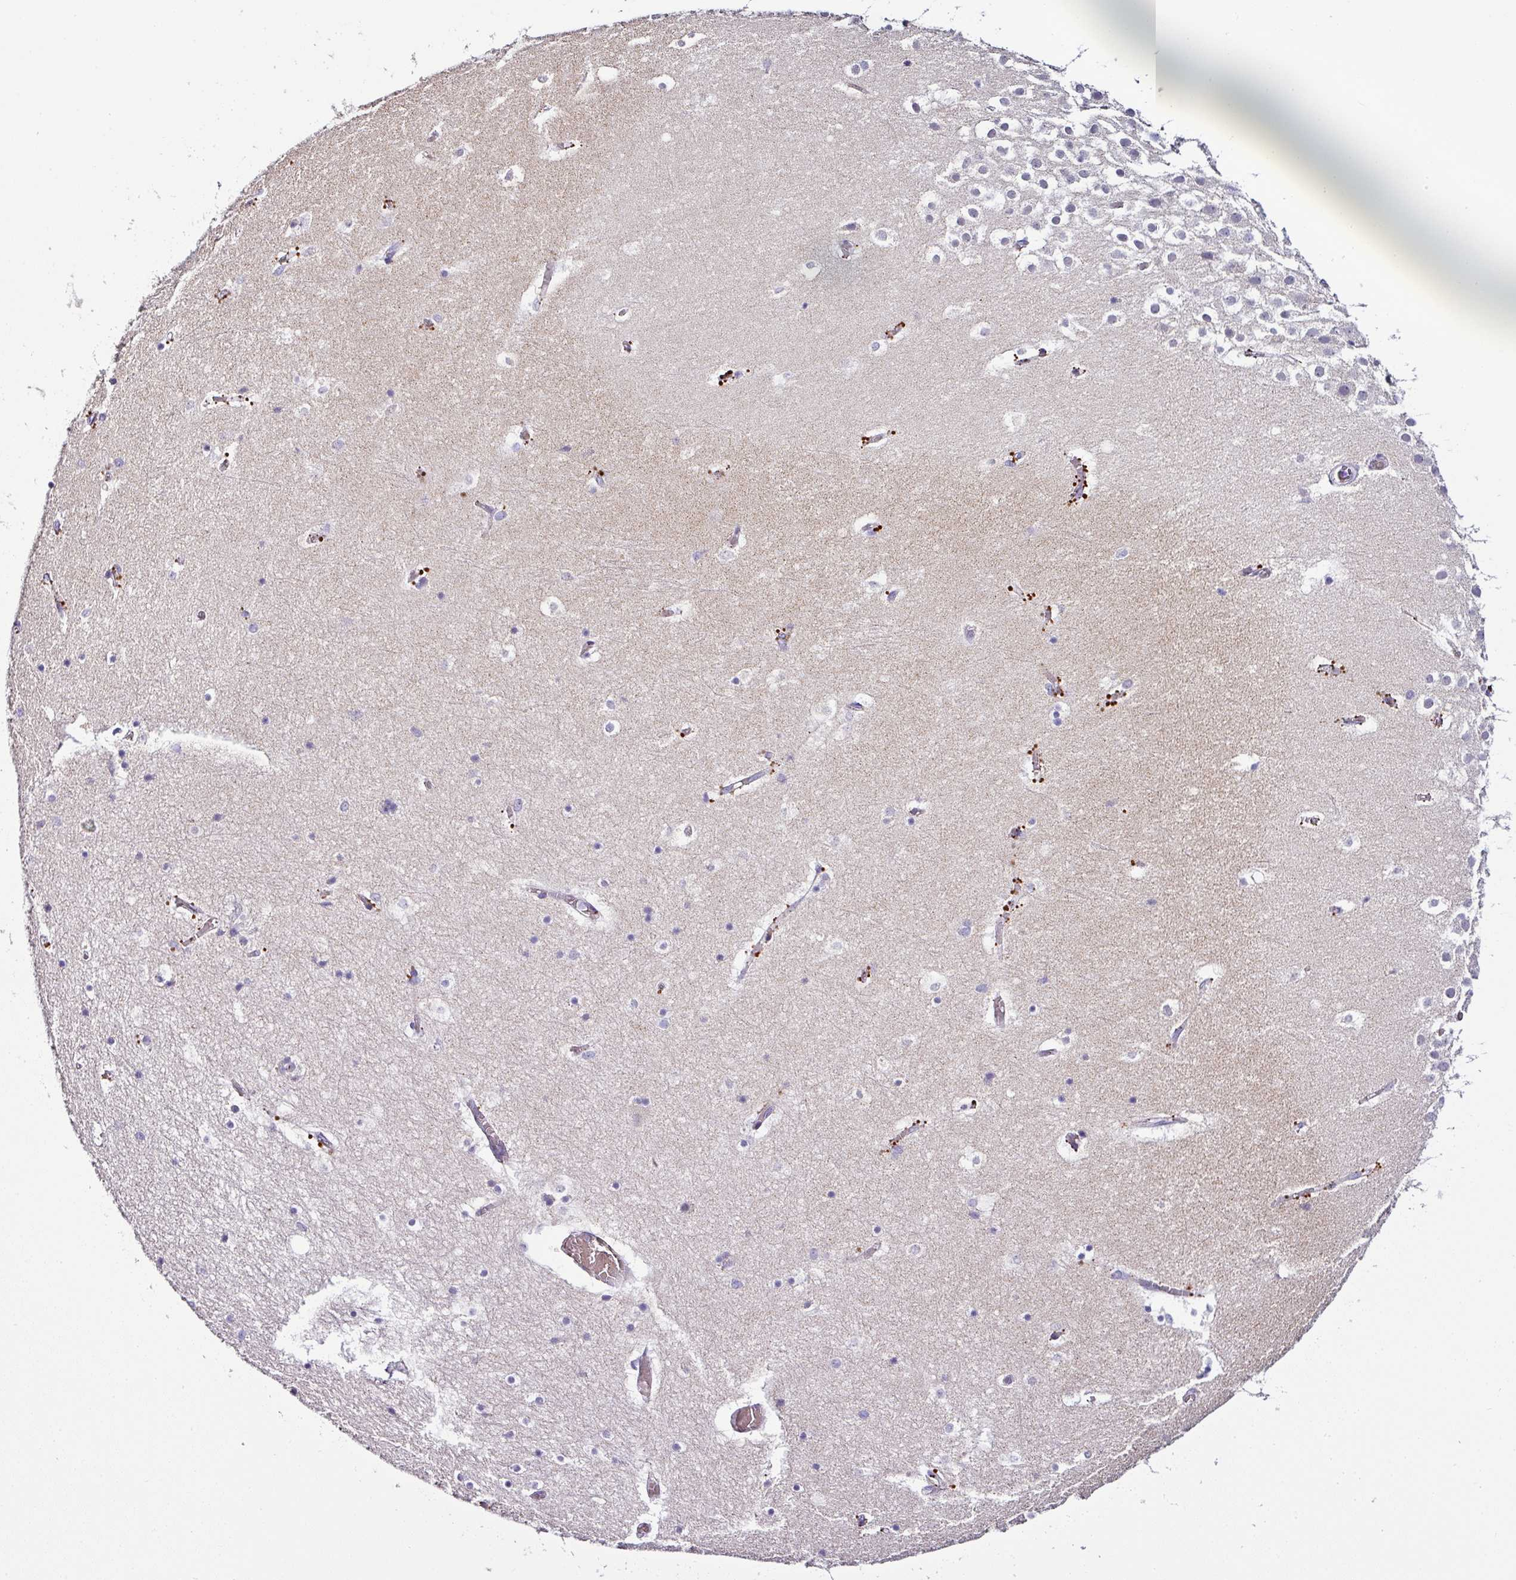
{"staining": {"intensity": "negative", "quantity": "none", "location": "none"}, "tissue": "hippocampus", "cell_type": "Glial cells", "image_type": "normal", "snomed": [{"axis": "morphology", "description": "Normal tissue, NOS"}, {"axis": "topography", "description": "Hippocampus"}], "caption": "The micrograph demonstrates no significant staining in glial cells of hippocampus. Nuclei are stained in blue.", "gene": "NAPSA", "patient": {"sex": "female", "age": 52}}